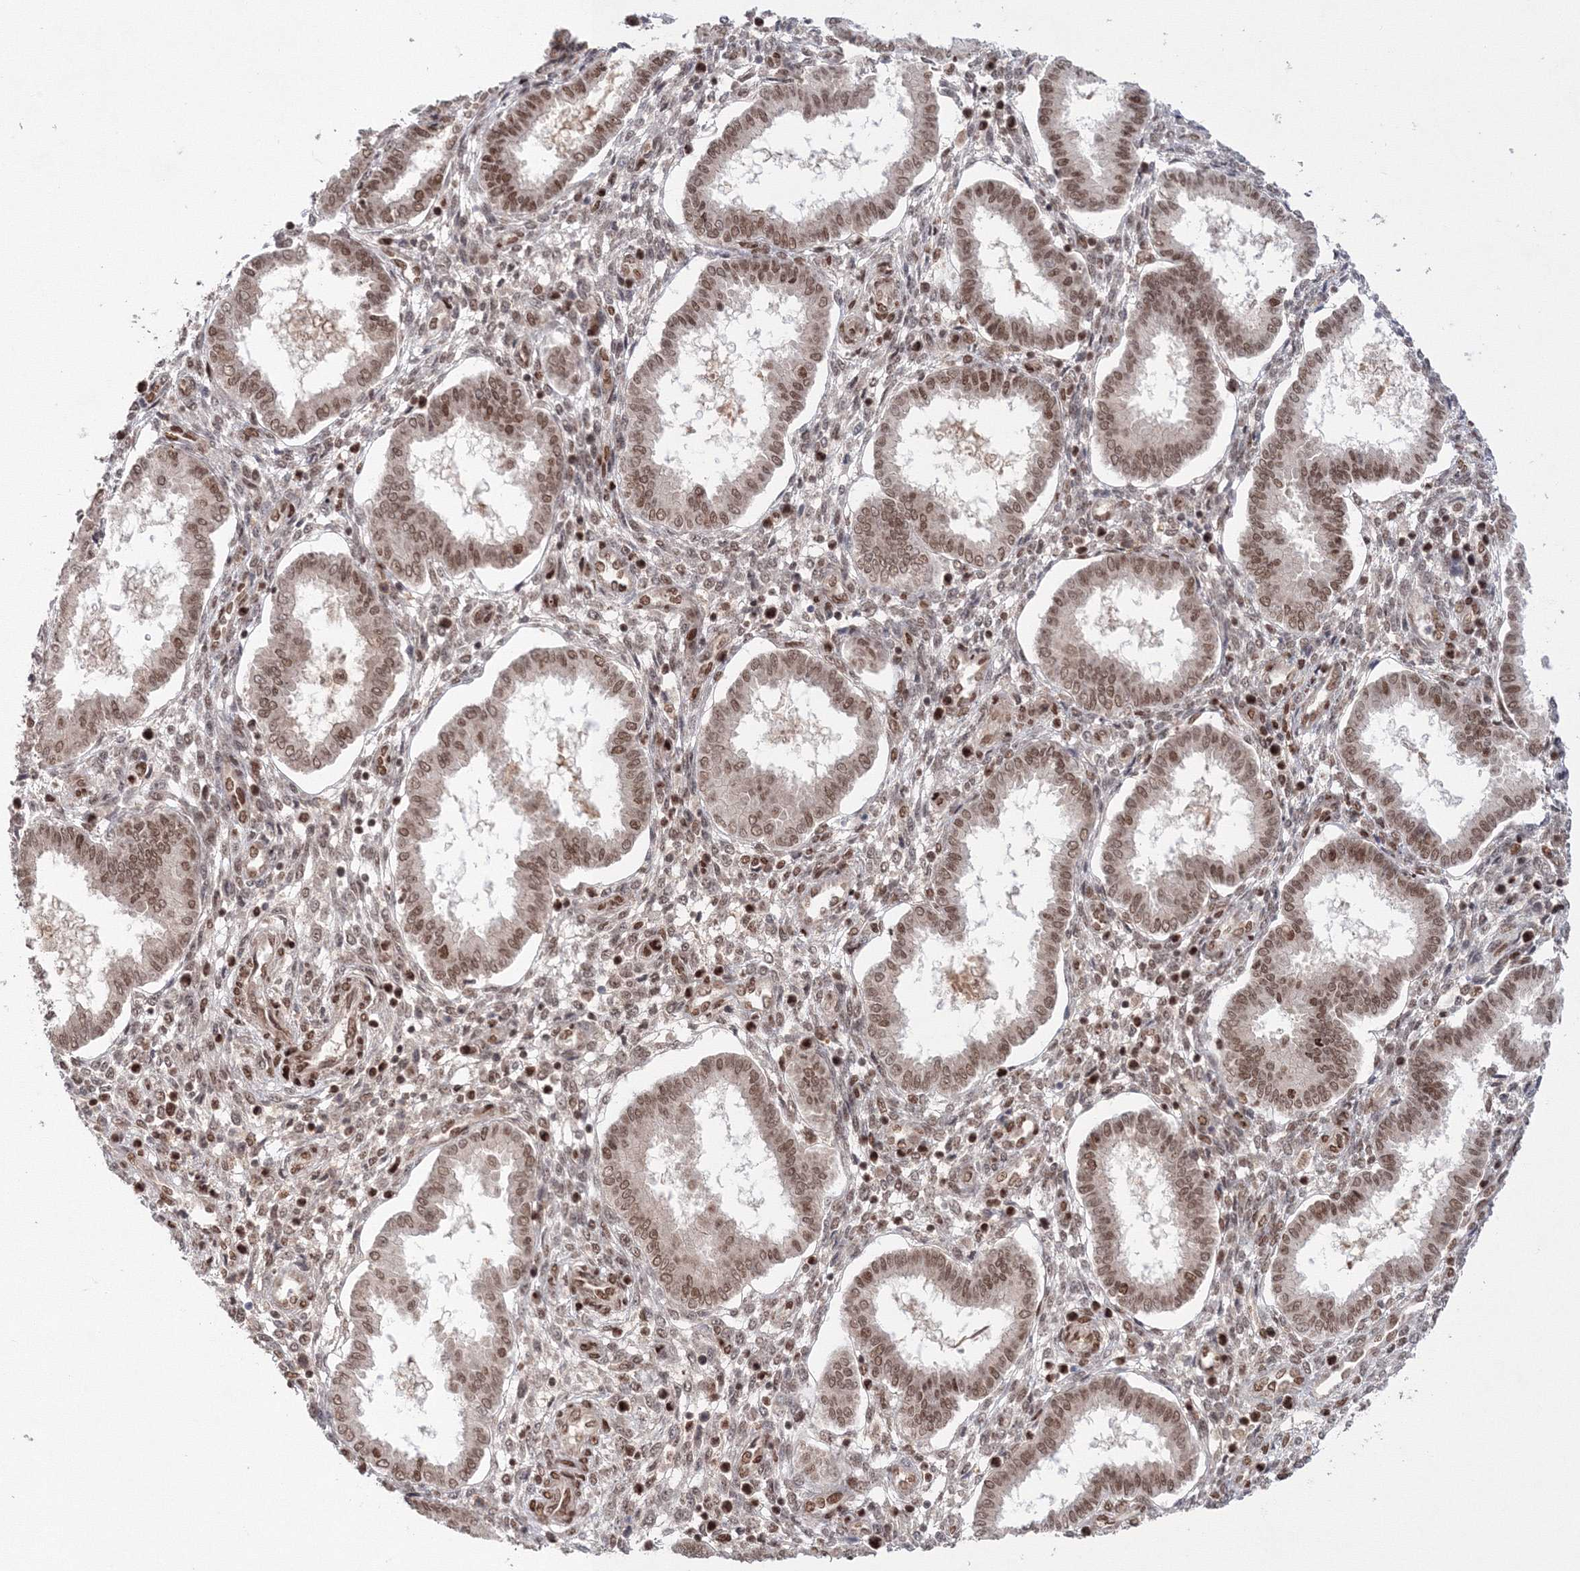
{"staining": {"intensity": "moderate", "quantity": "25%-75%", "location": "nuclear"}, "tissue": "endometrium", "cell_type": "Cells in endometrial stroma", "image_type": "normal", "snomed": [{"axis": "morphology", "description": "Normal tissue, NOS"}, {"axis": "topography", "description": "Endometrium"}], "caption": "Endometrium stained with immunohistochemistry (IHC) exhibits moderate nuclear positivity in about 25%-75% of cells in endometrial stroma. Ihc stains the protein in brown and the nuclei are stained blue.", "gene": "NOA1", "patient": {"sex": "female", "age": 24}}